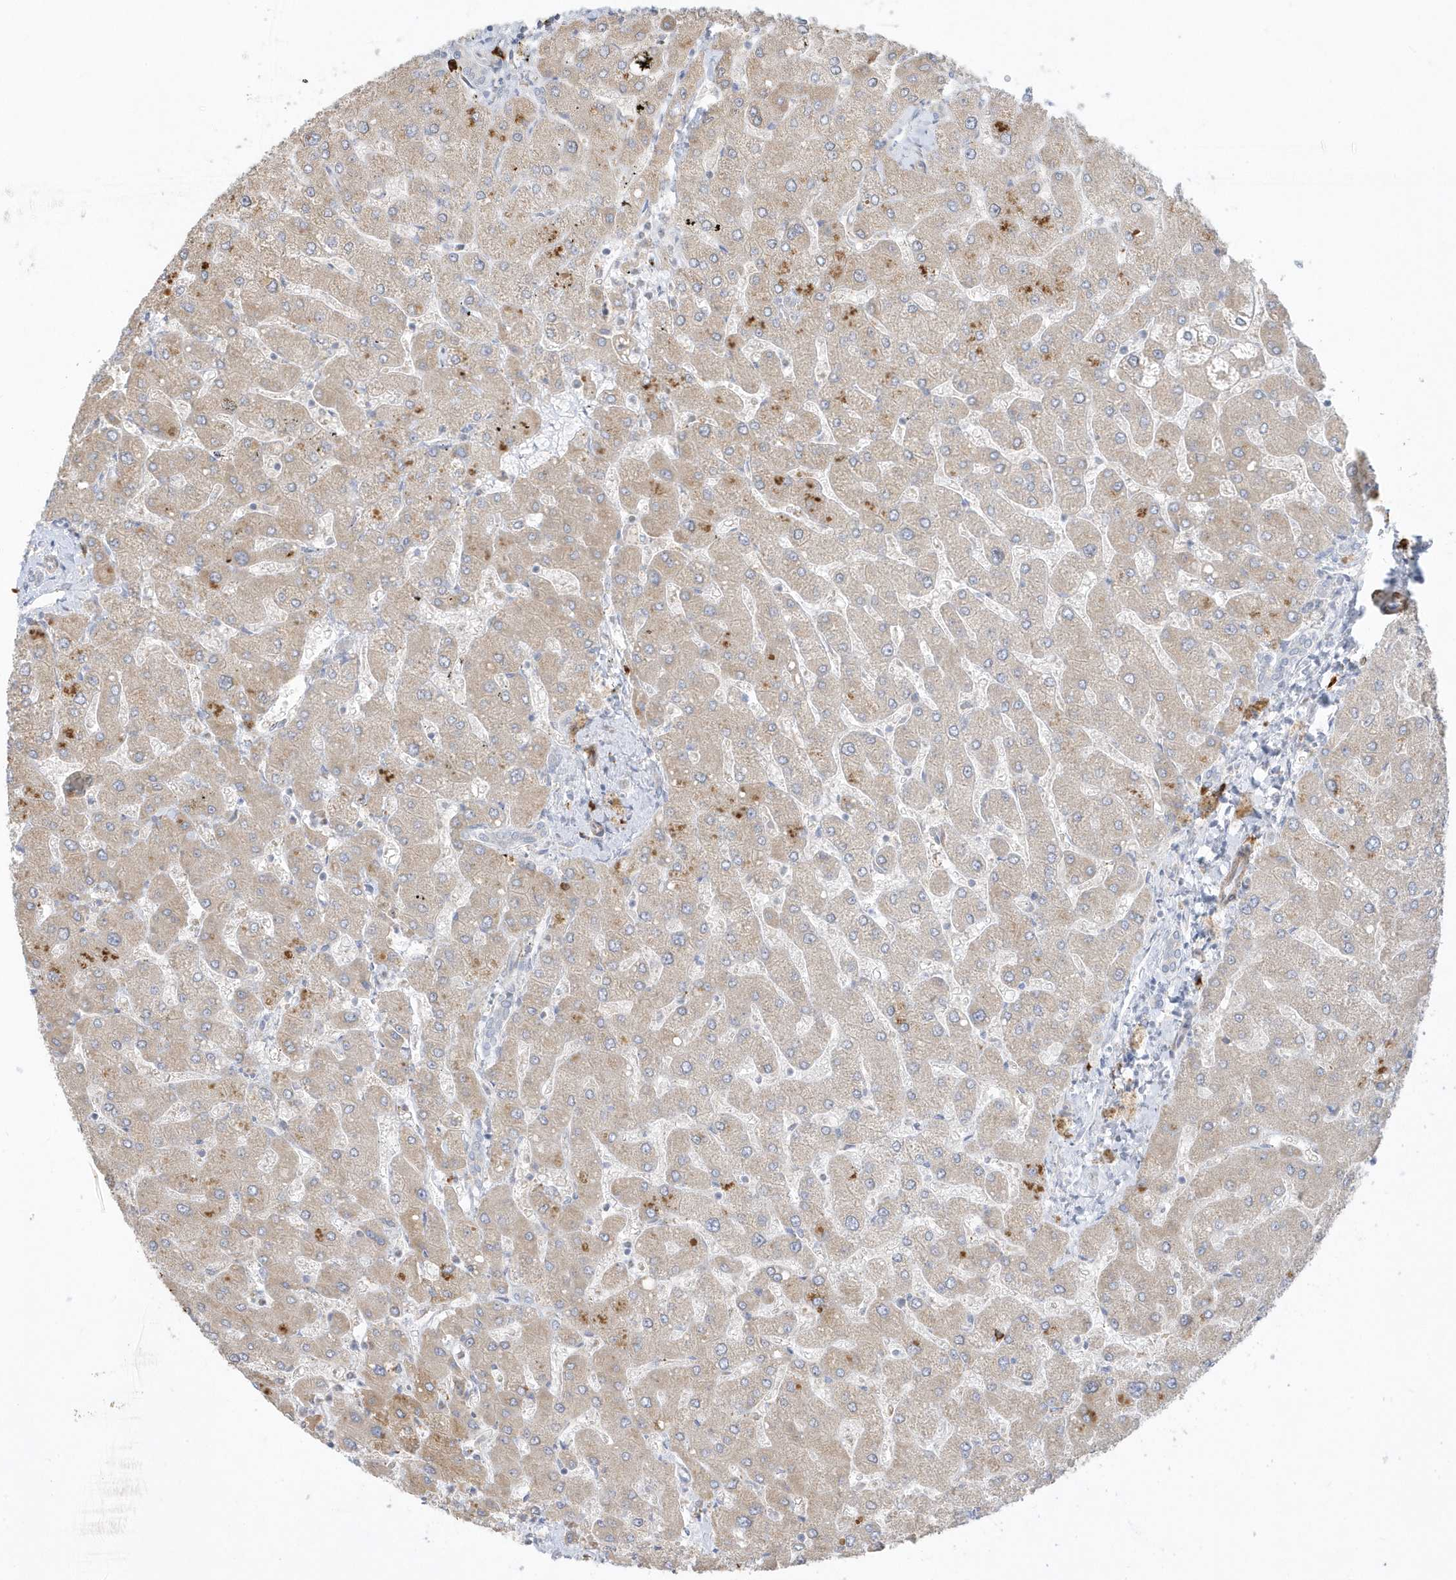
{"staining": {"intensity": "negative", "quantity": "none", "location": "none"}, "tissue": "liver", "cell_type": "Cholangiocytes", "image_type": "normal", "snomed": [{"axis": "morphology", "description": "Normal tissue, NOS"}, {"axis": "topography", "description": "Liver"}], "caption": "An image of liver stained for a protein shows no brown staining in cholangiocytes.", "gene": "THADA", "patient": {"sex": "male", "age": 55}}